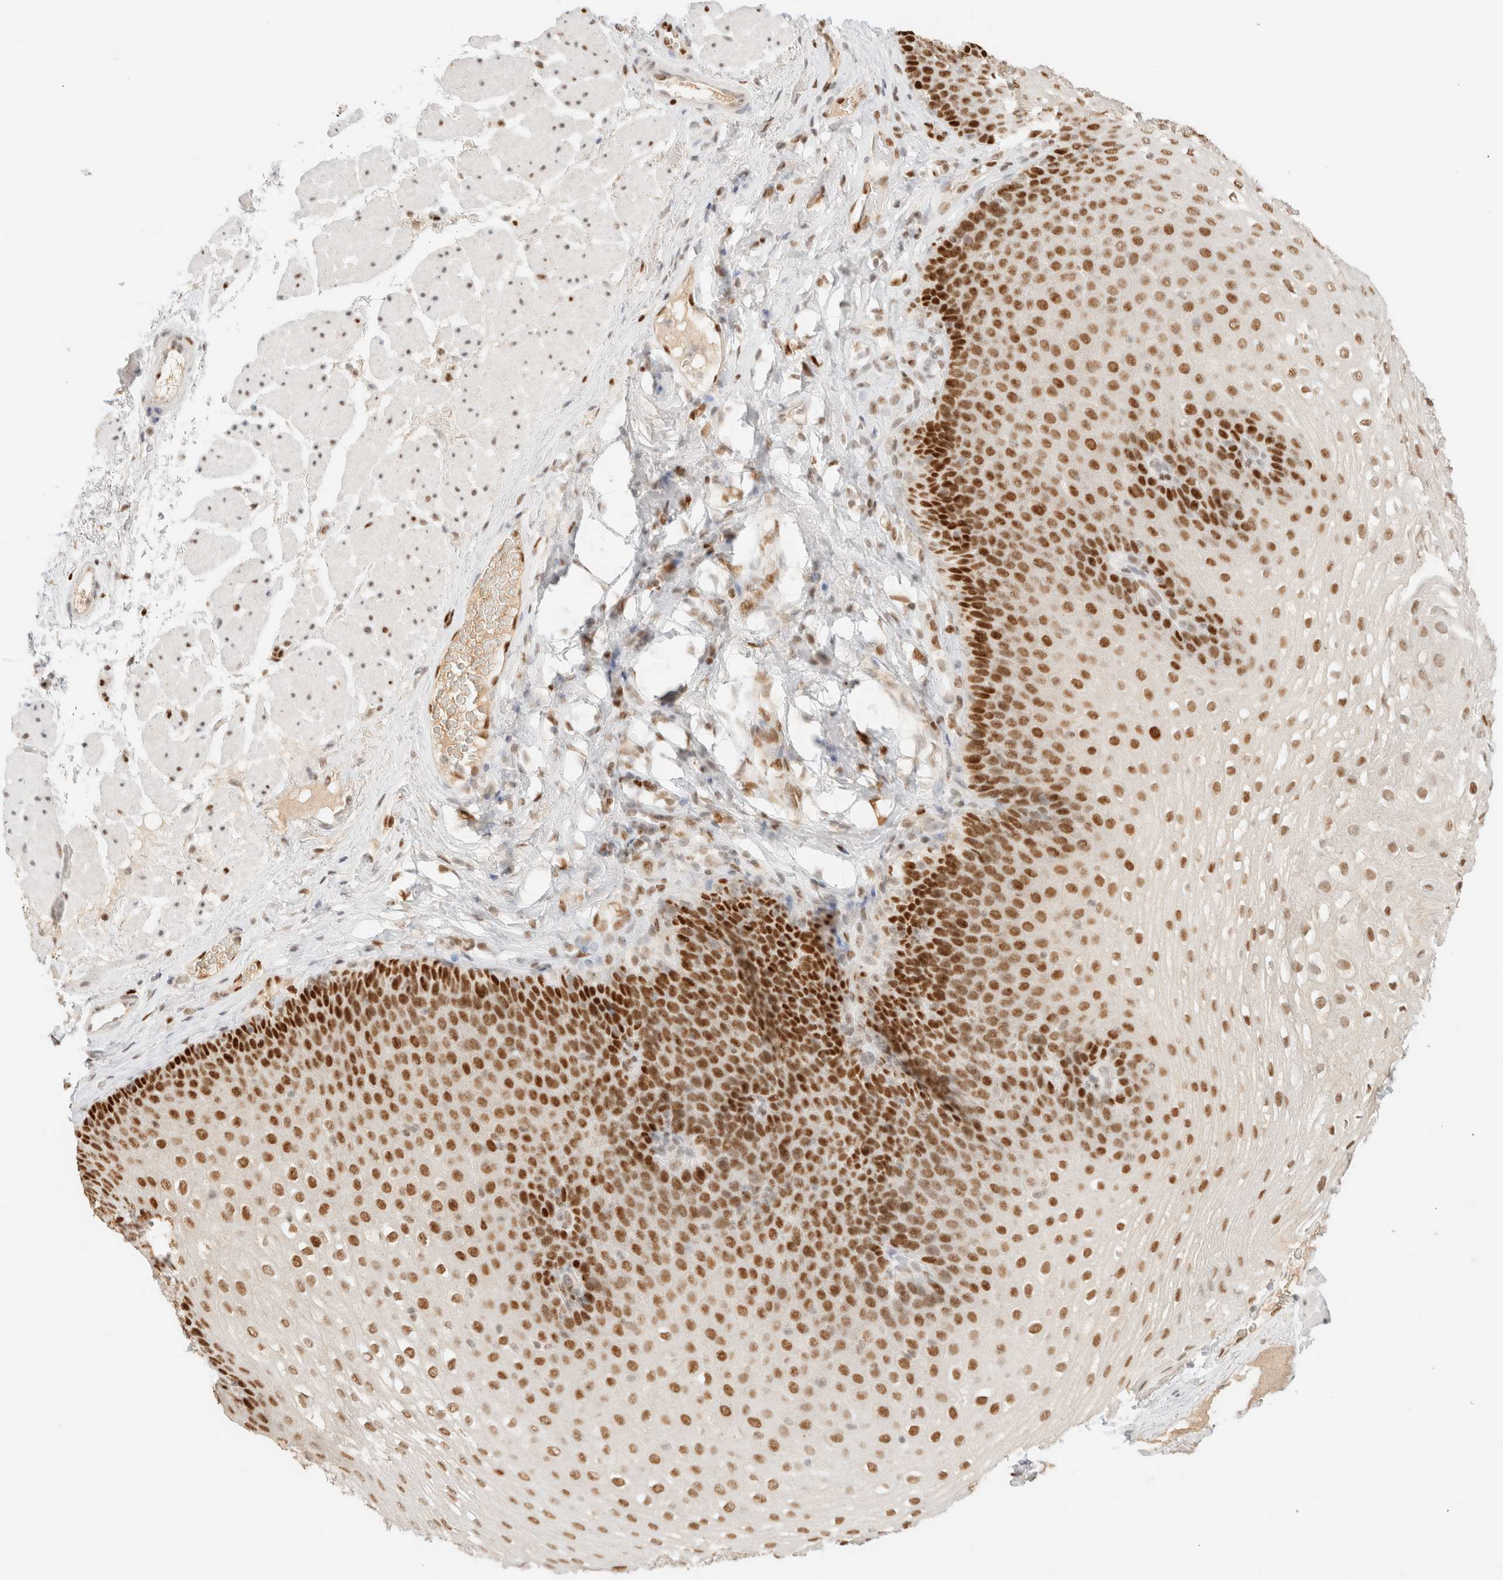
{"staining": {"intensity": "strong", "quantity": ">75%", "location": "nuclear"}, "tissue": "esophagus", "cell_type": "Squamous epithelial cells", "image_type": "normal", "snomed": [{"axis": "morphology", "description": "Normal tissue, NOS"}, {"axis": "topography", "description": "Esophagus"}], "caption": "A brown stain highlights strong nuclear expression of a protein in squamous epithelial cells of benign human esophagus.", "gene": "DDB2", "patient": {"sex": "female", "age": 66}}